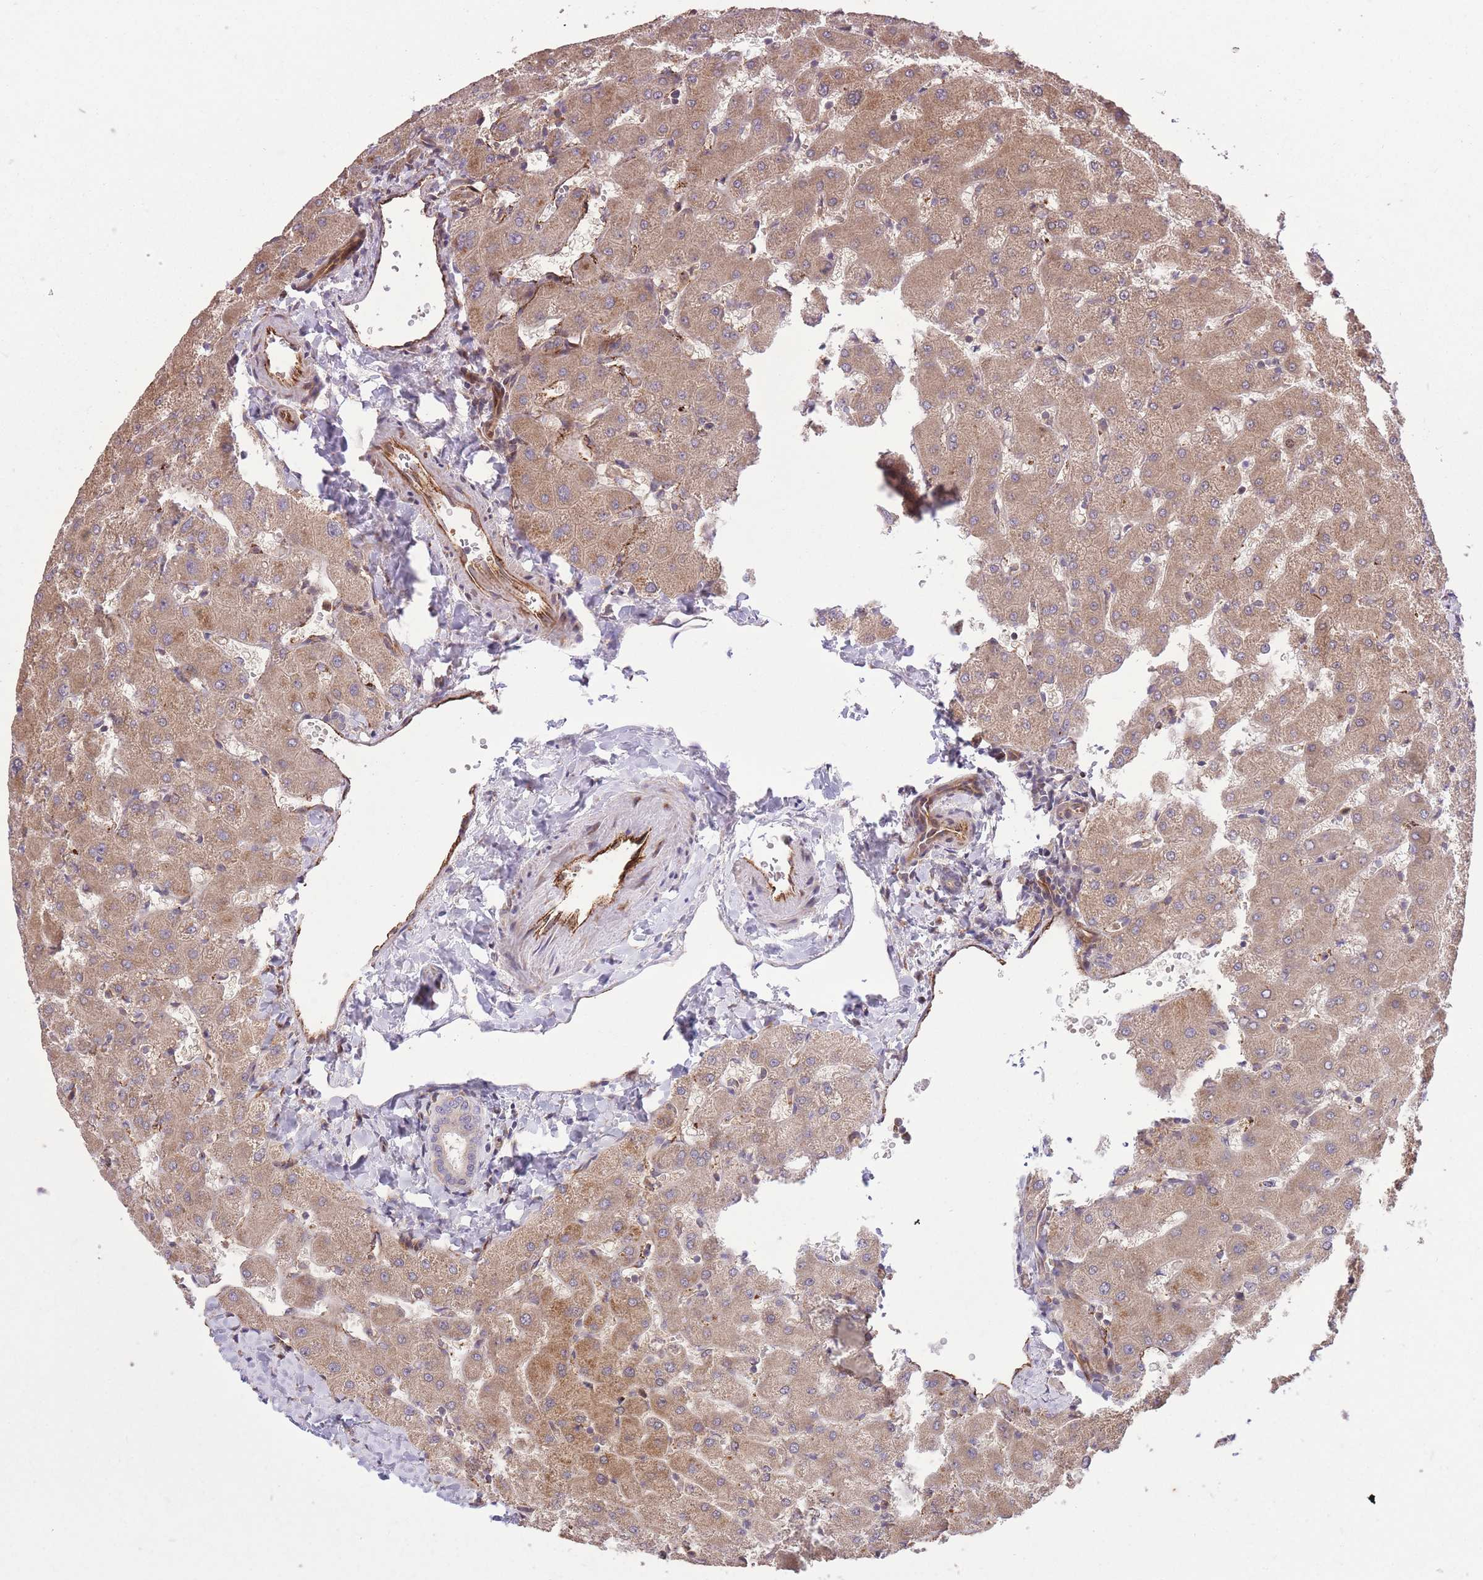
{"staining": {"intensity": "weak", "quantity": "<25%", "location": "cytoplasmic/membranous"}, "tissue": "liver", "cell_type": "Cholangiocytes", "image_type": "normal", "snomed": [{"axis": "morphology", "description": "Normal tissue, NOS"}, {"axis": "topography", "description": "Liver"}], "caption": "This is a micrograph of immunohistochemistry (IHC) staining of normal liver, which shows no positivity in cholangiocytes. Brightfield microscopy of immunohistochemistry stained with DAB (brown) and hematoxylin (blue), captured at high magnification.", "gene": "CISH", "patient": {"sex": "female", "age": 63}}